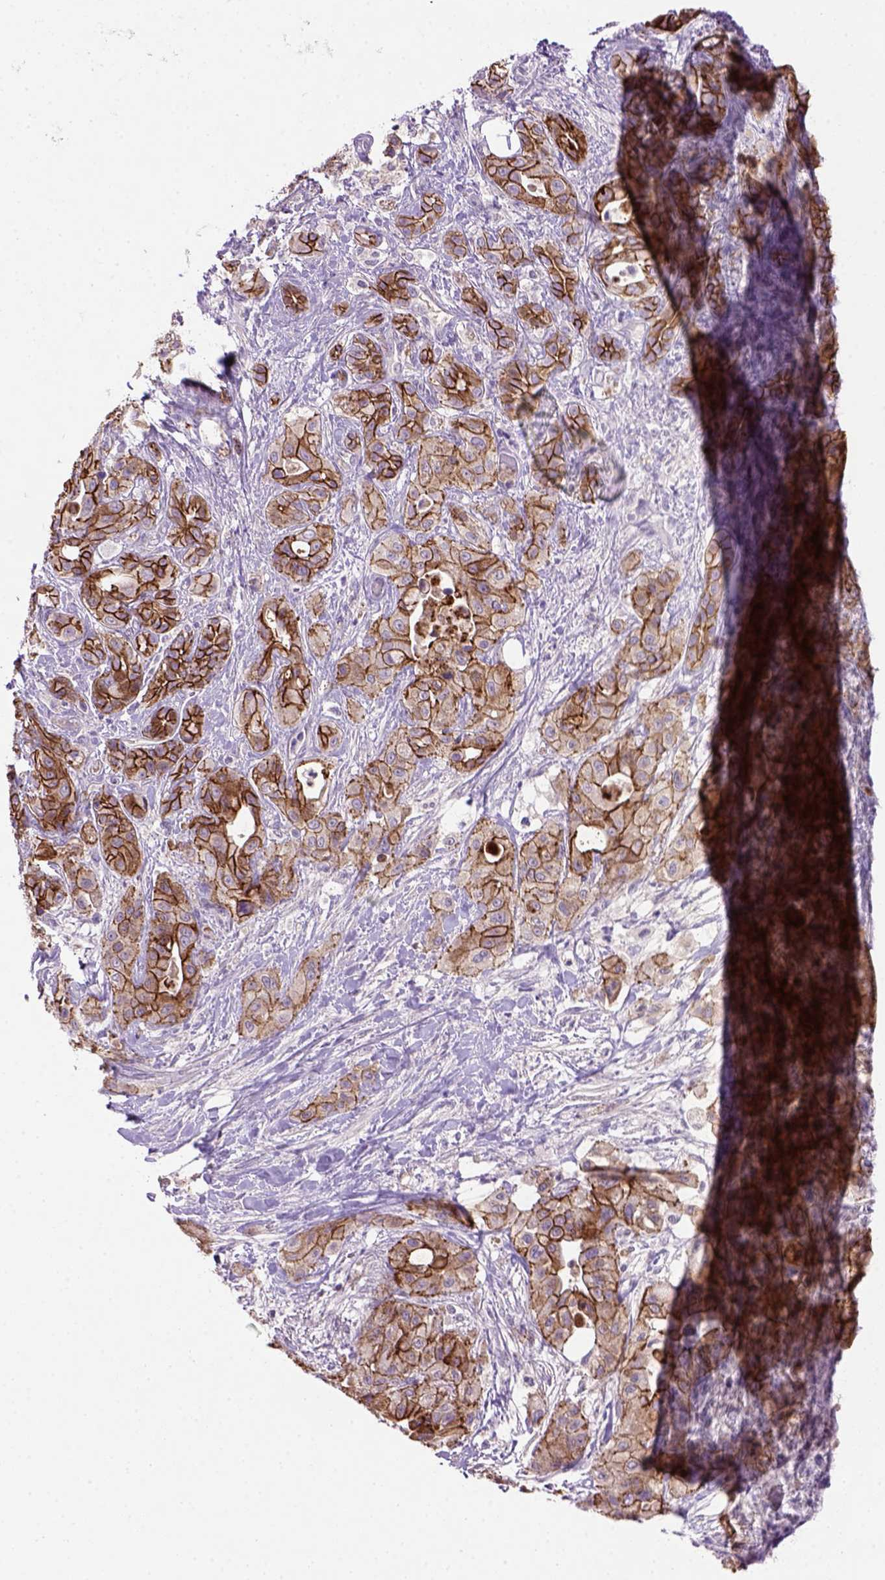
{"staining": {"intensity": "strong", "quantity": ">75%", "location": "cytoplasmic/membranous"}, "tissue": "pancreatic cancer", "cell_type": "Tumor cells", "image_type": "cancer", "snomed": [{"axis": "morphology", "description": "Adenocarcinoma, NOS"}, {"axis": "topography", "description": "Pancreas"}], "caption": "Immunohistochemistry of human pancreatic cancer (adenocarcinoma) displays high levels of strong cytoplasmic/membranous staining in approximately >75% of tumor cells.", "gene": "CDH1", "patient": {"sex": "male", "age": 71}}